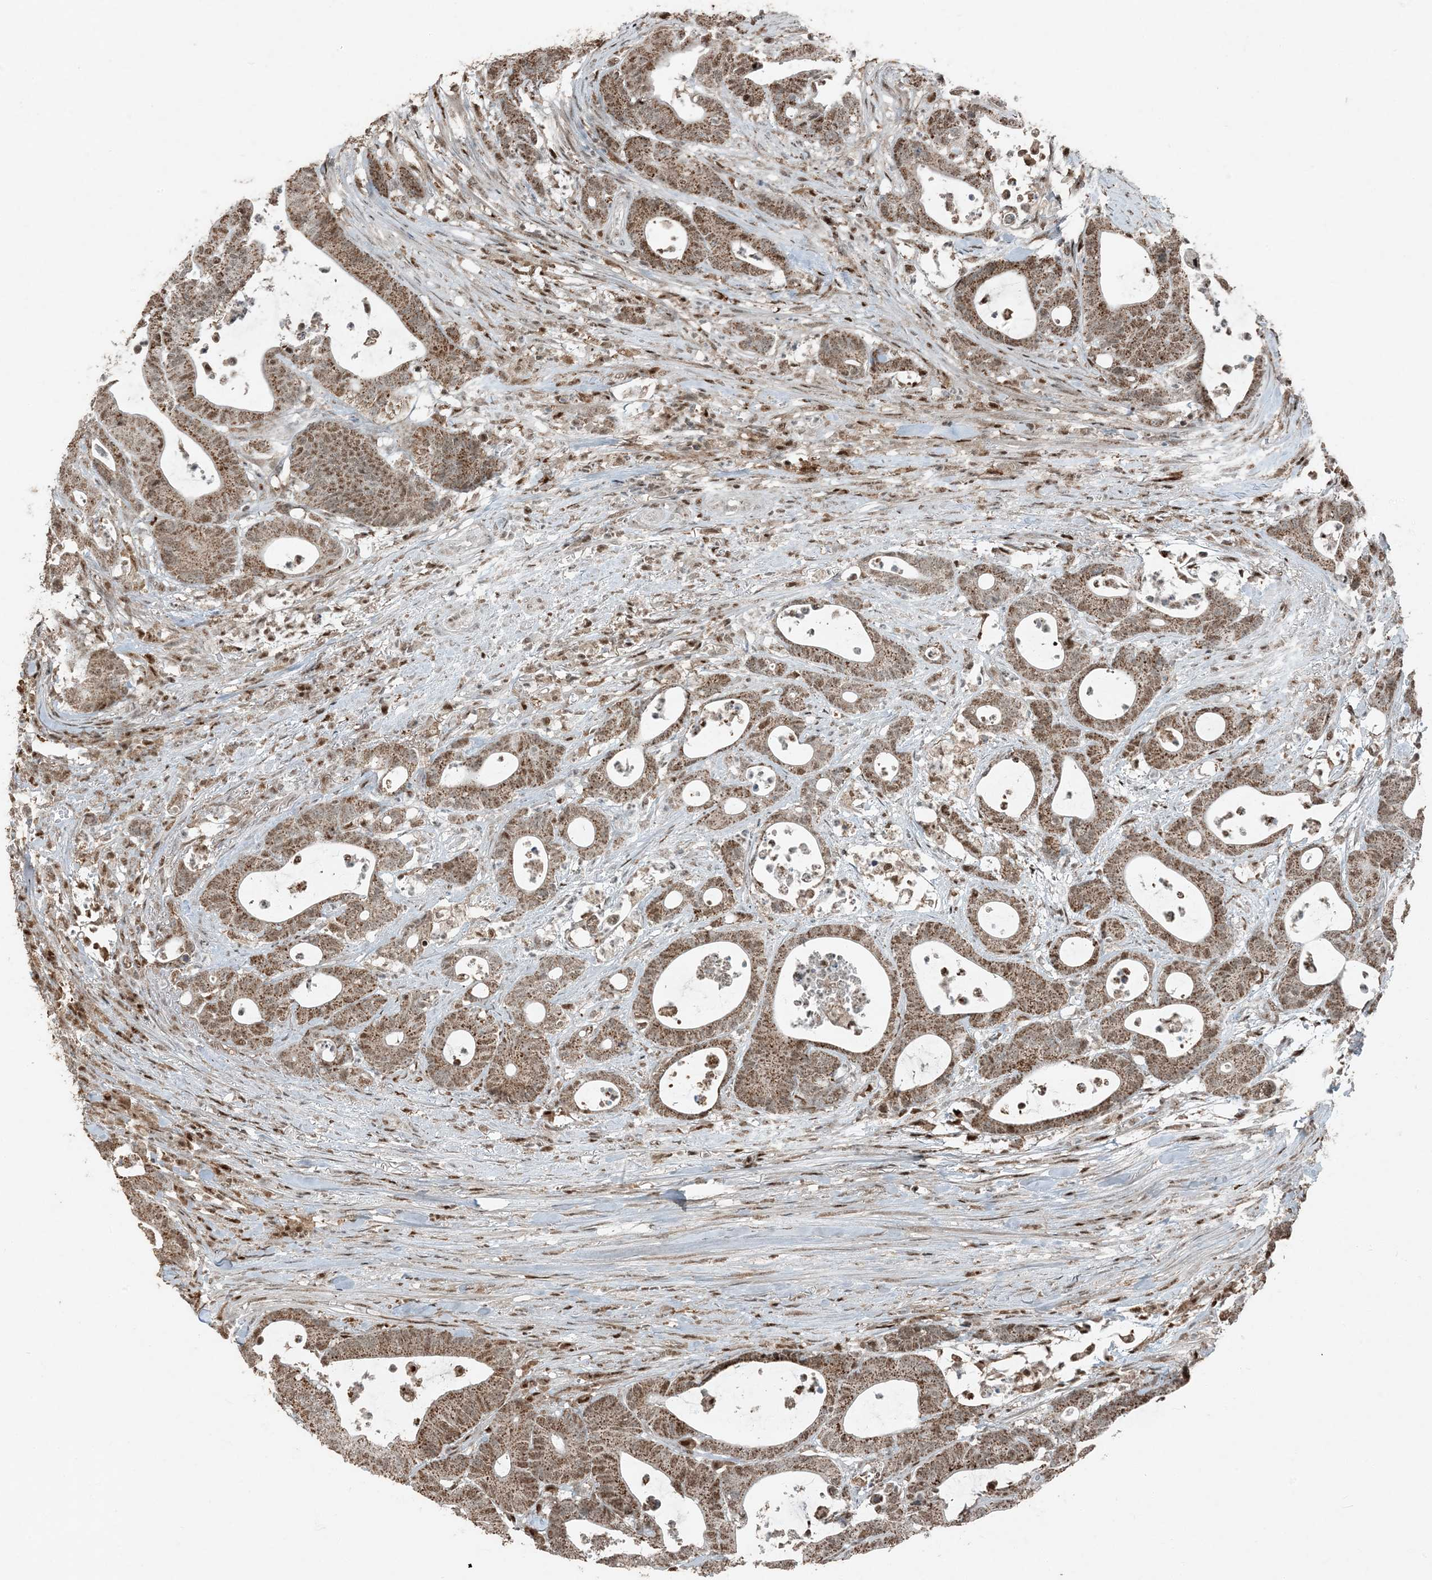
{"staining": {"intensity": "moderate", "quantity": ">75%", "location": "cytoplasmic/membranous,nuclear"}, "tissue": "colorectal cancer", "cell_type": "Tumor cells", "image_type": "cancer", "snomed": [{"axis": "morphology", "description": "Adenocarcinoma, NOS"}, {"axis": "topography", "description": "Colon"}], "caption": "Immunohistochemical staining of colorectal cancer (adenocarcinoma) demonstrates moderate cytoplasmic/membranous and nuclear protein expression in approximately >75% of tumor cells.", "gene": "TADA2B", "patient": {"sex": "female", "age": 84}}